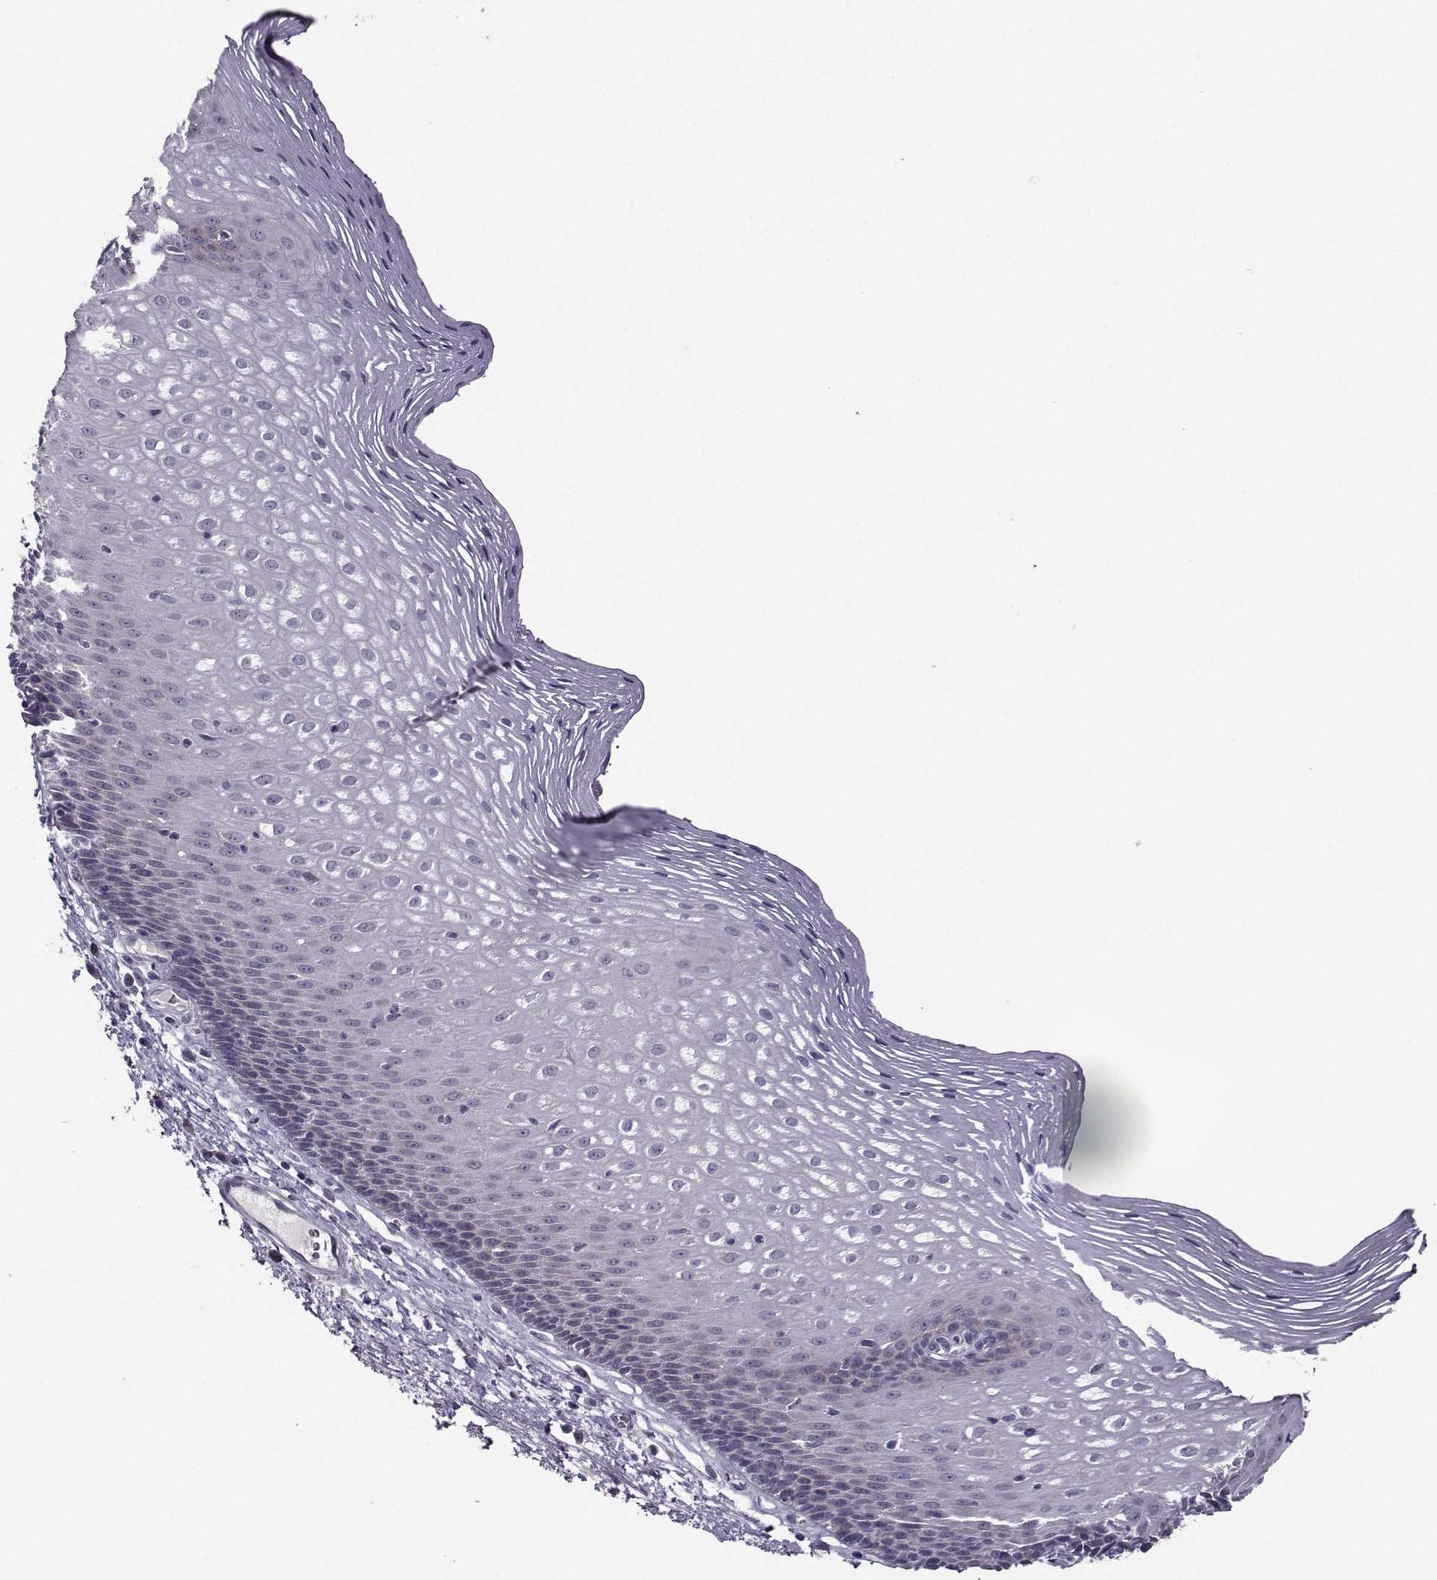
{"staining": {"intensity": "moderate", "quantity": "<25%", "location": "cytoplasmic/membranous"}, "tissue": "esophagus", "cell_type": "Squamous epithelial cells", "image_type": "normal", "snomed": [{"axis": "morphology", "description": "Normal tissue, NOS"}, {"axis": "topography", "description": "Esophagus"}], "caption": "This is a photomicrograph of immunohistochemistry staining of normal esophagus, which shows moderate expression in the cytoplasmic/membranous of squamous epithelial cells.", "gene": "DDX20", "patient": {"sex": "male", "age": 76}}